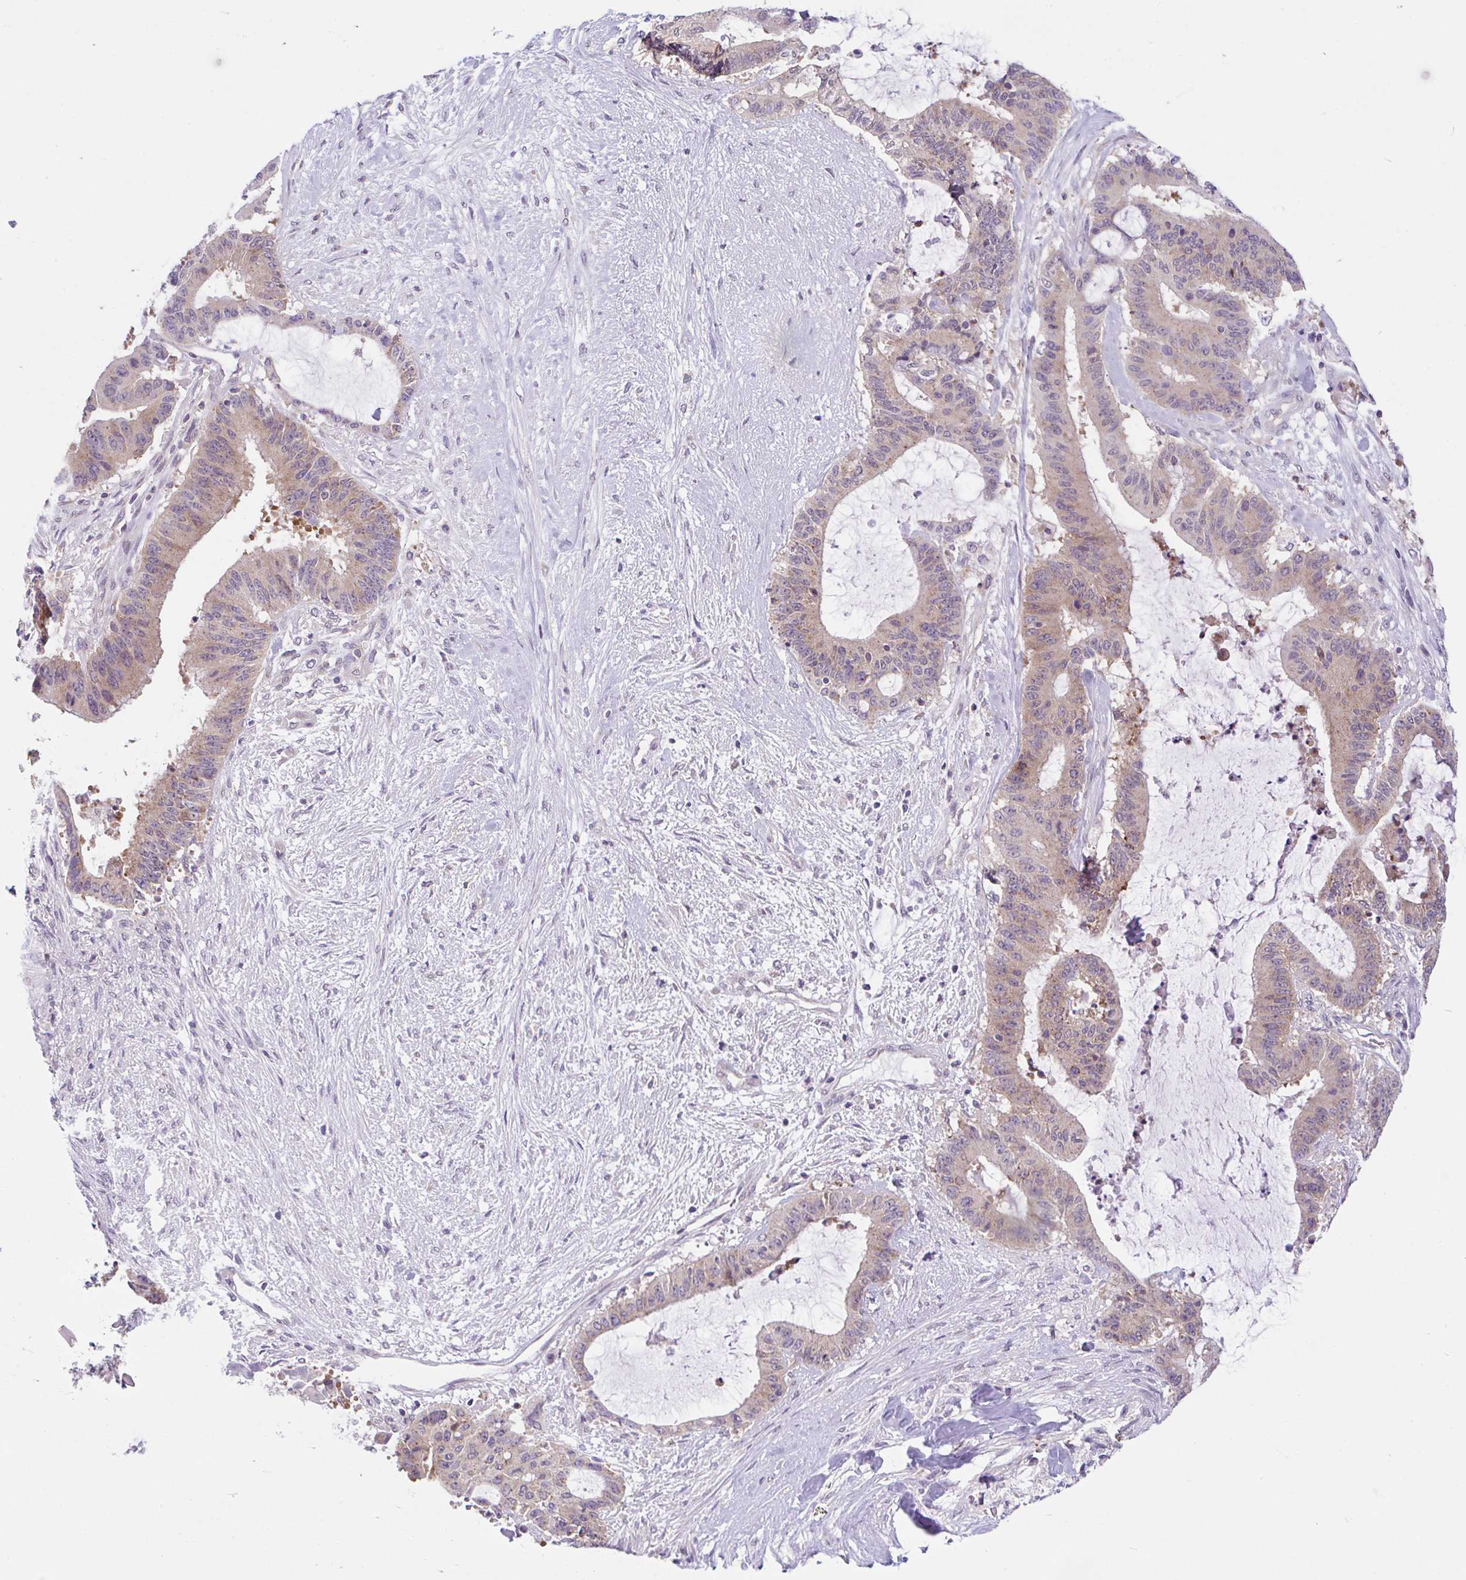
{"staining": {"intensity": "weak", "quantity": "25%-75%", "location": "cytoplasmic/membranous"}, "tissue": "liver cancer", "cell_type": "Tumor cells", "image_type": "cancer", "snomed": [{"axis": "morphology", "description": "Normal tissue, NOS"}, {"axis": "morphology", "description": "Cholangiocarcinoma"}, {"axis": "topography", "description": "Liver"}, {"axis": "topography", "description": "Peripheral nerve tissue"}], "caption": "A histopathology image showing weak cytoplasmic/membranous positivity in about 25%-75% of tumor cells in liver cancer, as visualized by brown immunohistochemical staining.", "gene": "RALBP1", "patient": {"sex": "female", "age": 73}}